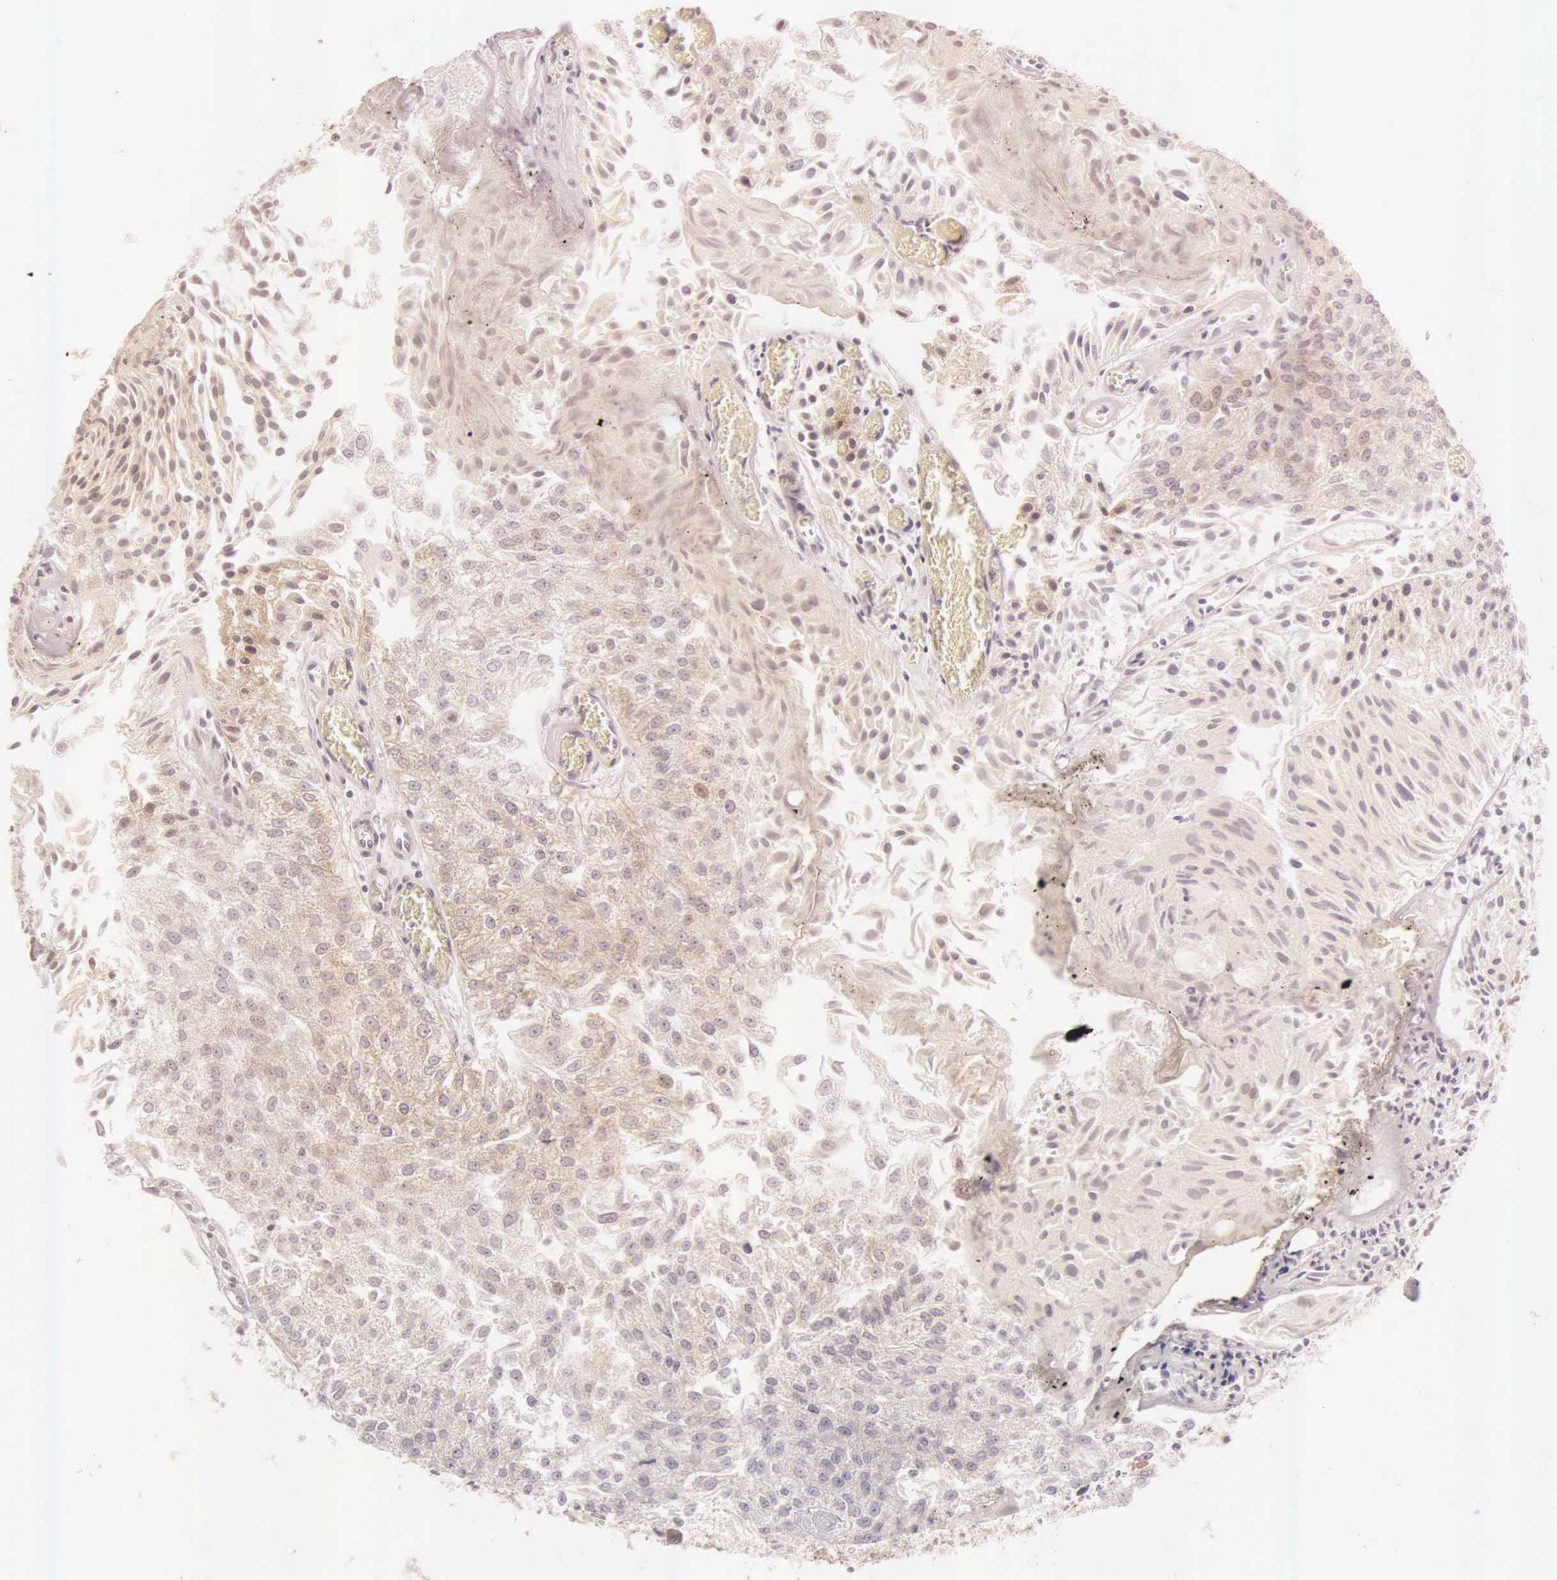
{"staining": {"intensity": "weak", "quantity": ">75%", "location": "cytoplasmic/membranous"}, "tissue": "urothelial cancer", "cell_type": "Tumor cells", "image_type": "cancer", "snomed": [{"axis": "morphology", "description": "Urothelial carcinoma, Low grade"}, {"axis": "topography", "description": "Urinary bladder"}], "caption": "An image of human urothelial cancer stained for a protein shows weak cytoplasmic/membranous brown staining in tumor cells. (Brightfield microscopy of DAB IHC at high magnification).", "gene": "CEP170B", "patient": {"sex": "male", "age": 86}}